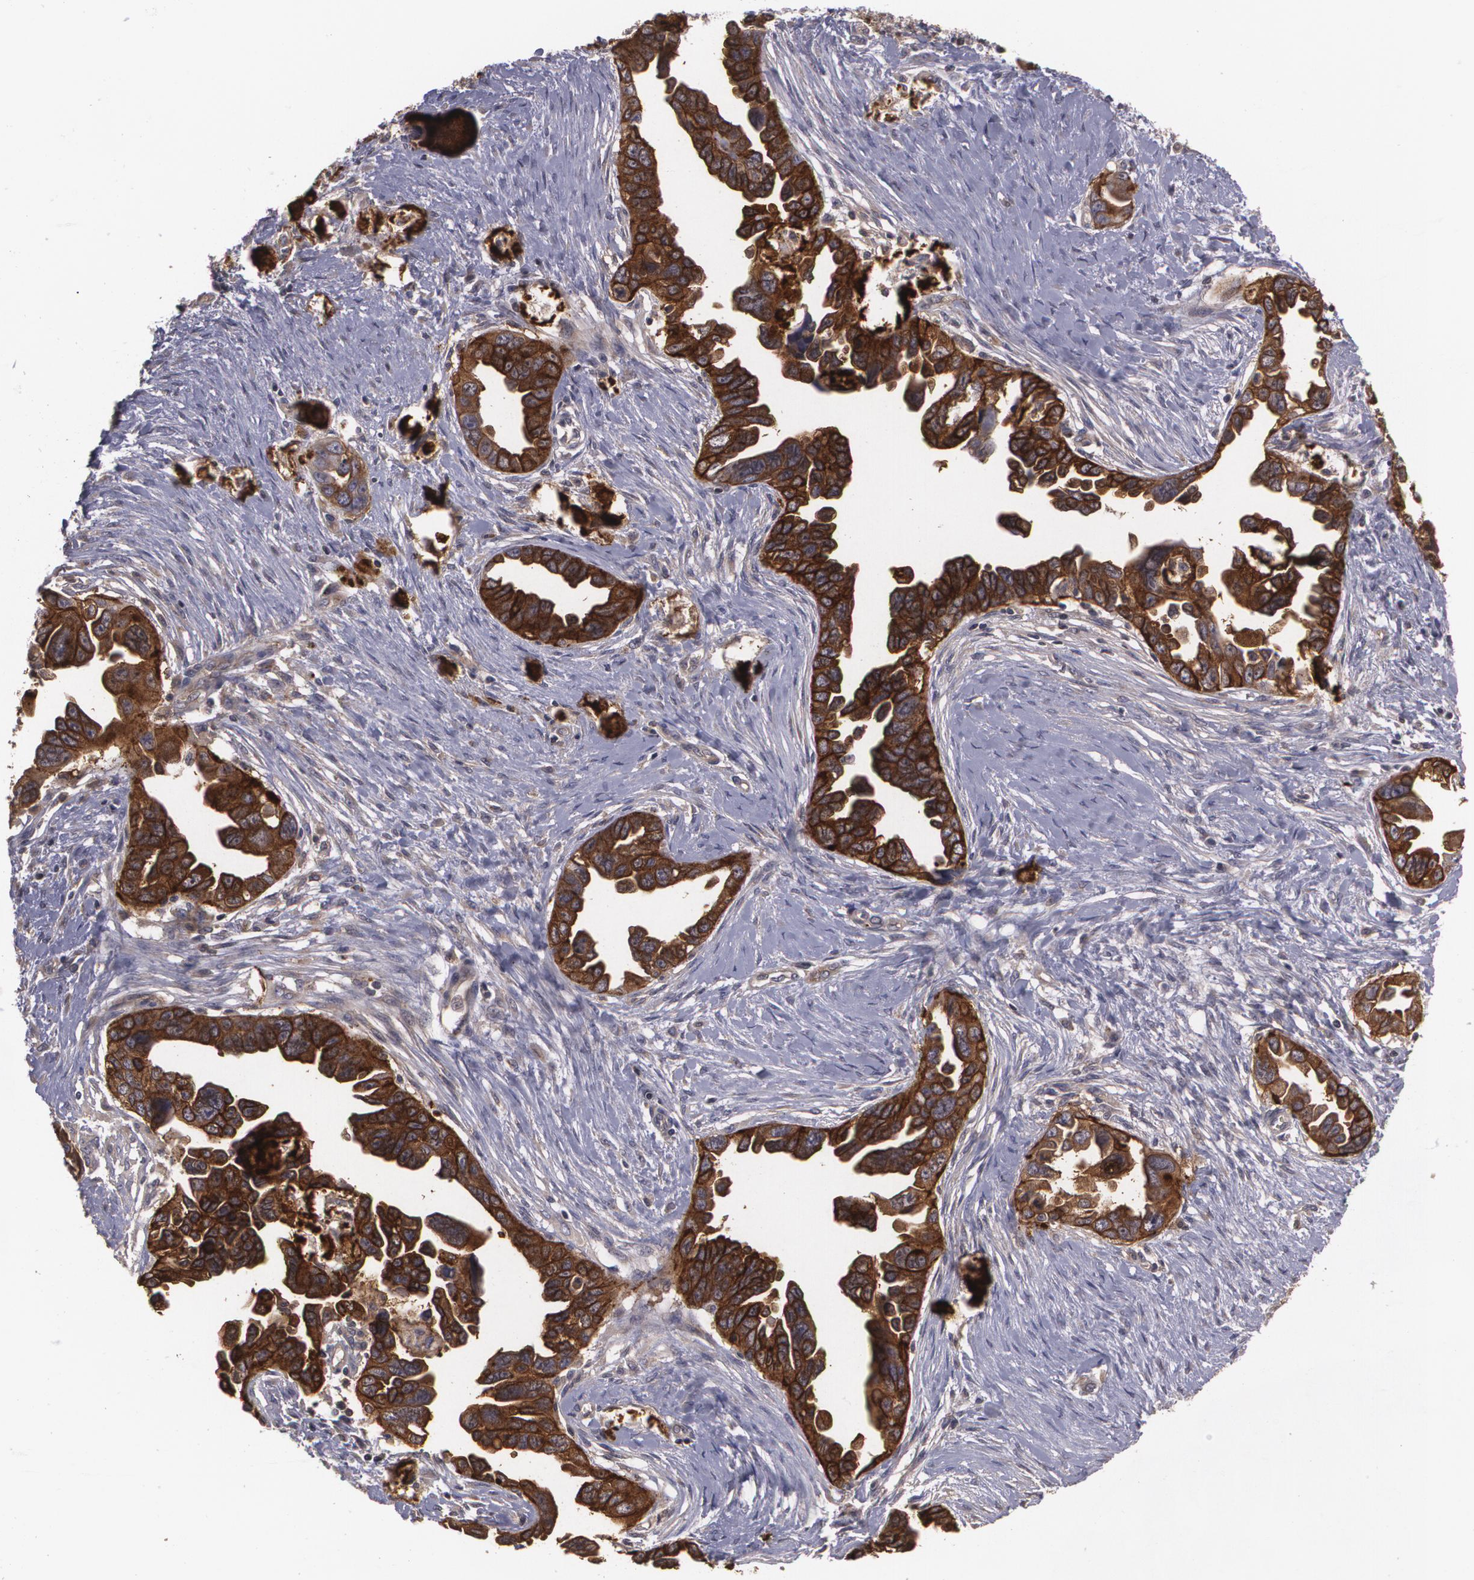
{"staining": {"intensity": "strong", "quantity": ">75%", "location": "cytoplasmic/membranous"}, "tissue": "ovarian cancer", "cell_type": "Tumor cells", "image_type": "cancer", "snomed": [{"axis": "morphology", "description": "Cystadenocarcinoma, serous, NOS"}, {"axis": "topography", "description": "Ovary"}], "caption": "Ovarian cancer (serous cystadenocarcinoma) stained with a protein marker exhibits strong staining in tumor cells.", "gene": "HRAS", "patient": {"sex": "female", "age": 63}}